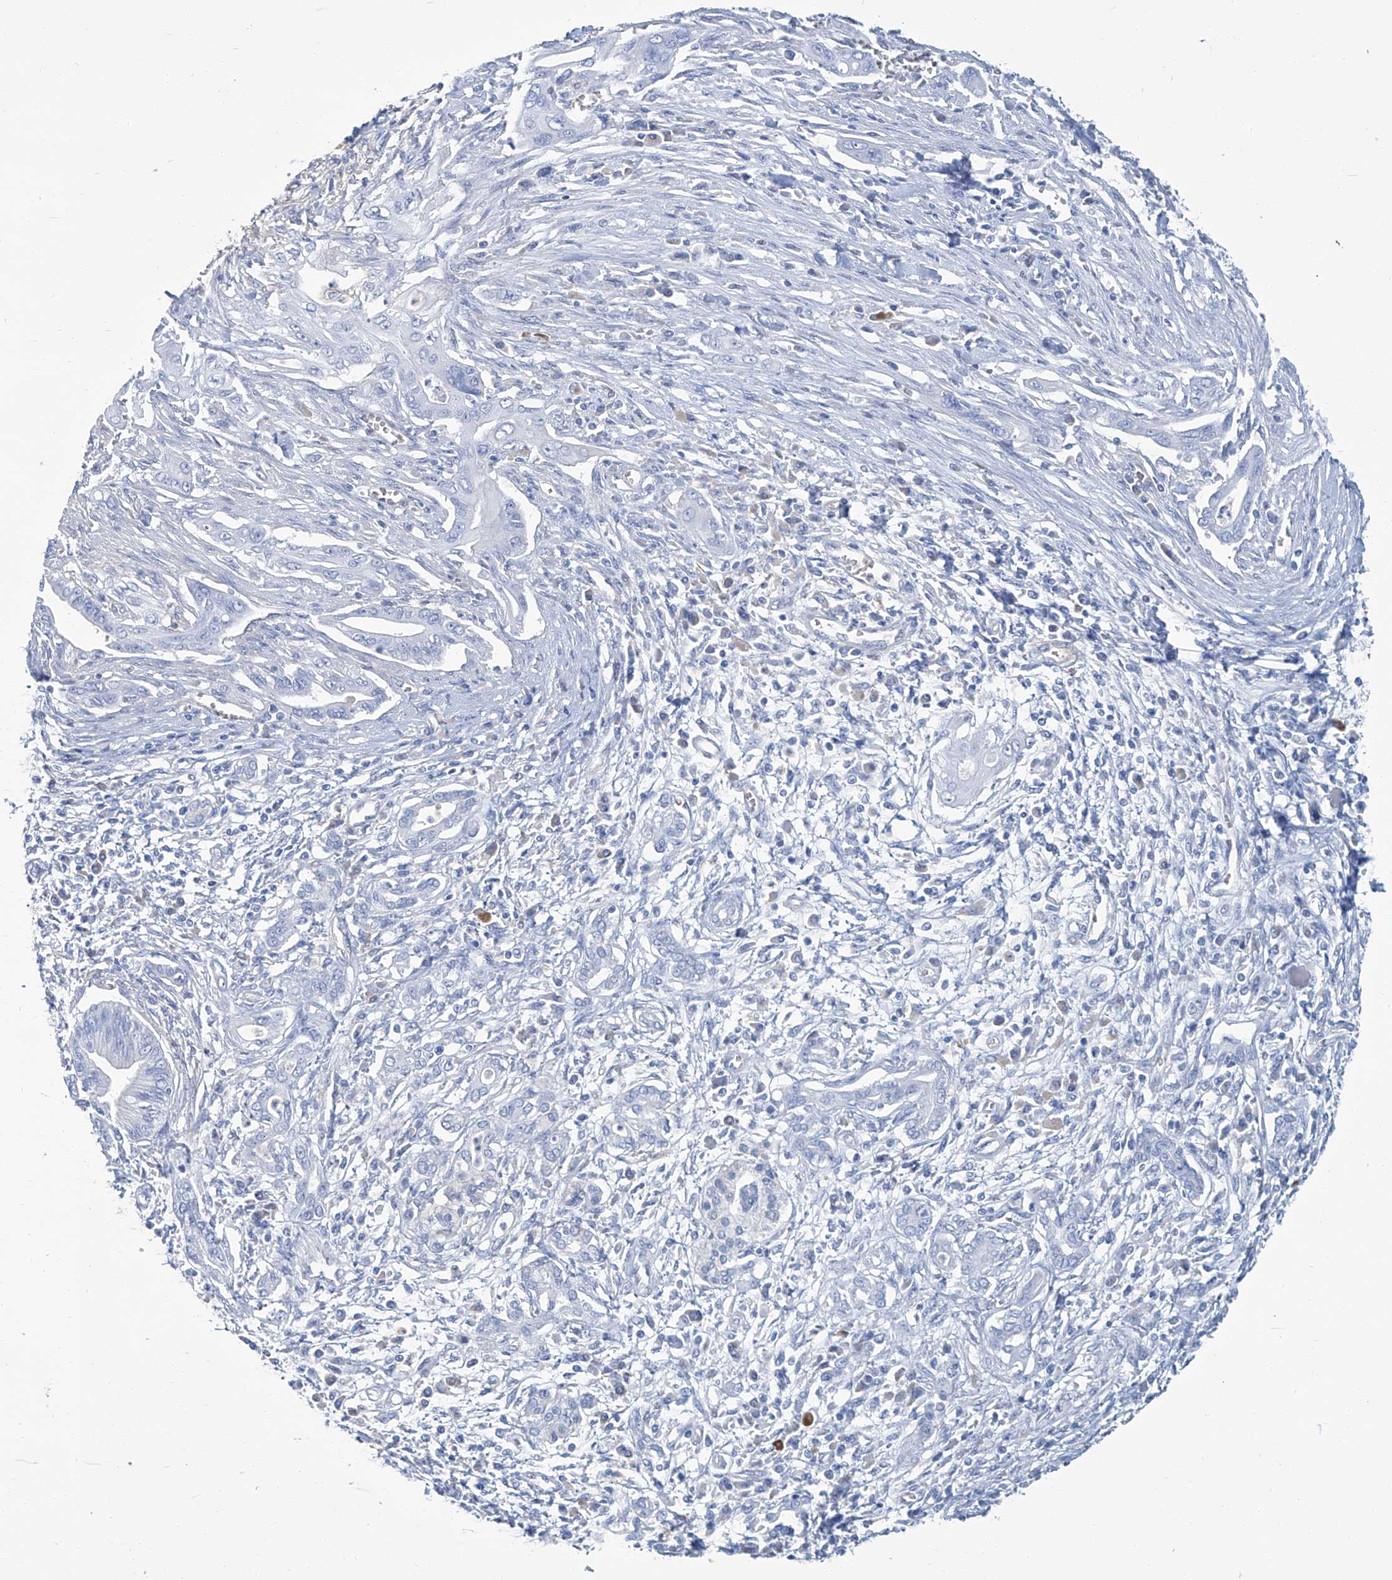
{"staining": {"intensity": "negative", "quantity": "none", "location": "none"}, "tissue": "pancreatic cancer", "cell_type": "Tumor cells", "image_type": "cancer", "snomed": [{"axis": "morphology", "description": "Adenocarcinoma, NOS"}, {"axis": "topography", "description": "Pancreas"}], "caption": "Pancreatic cancer (adenocarcinoma) stained for a protein using immunohistochemistry shows no staining tumor cells.", "gene": "PFKL", "patient": {"sex": "male", "age": 58}}